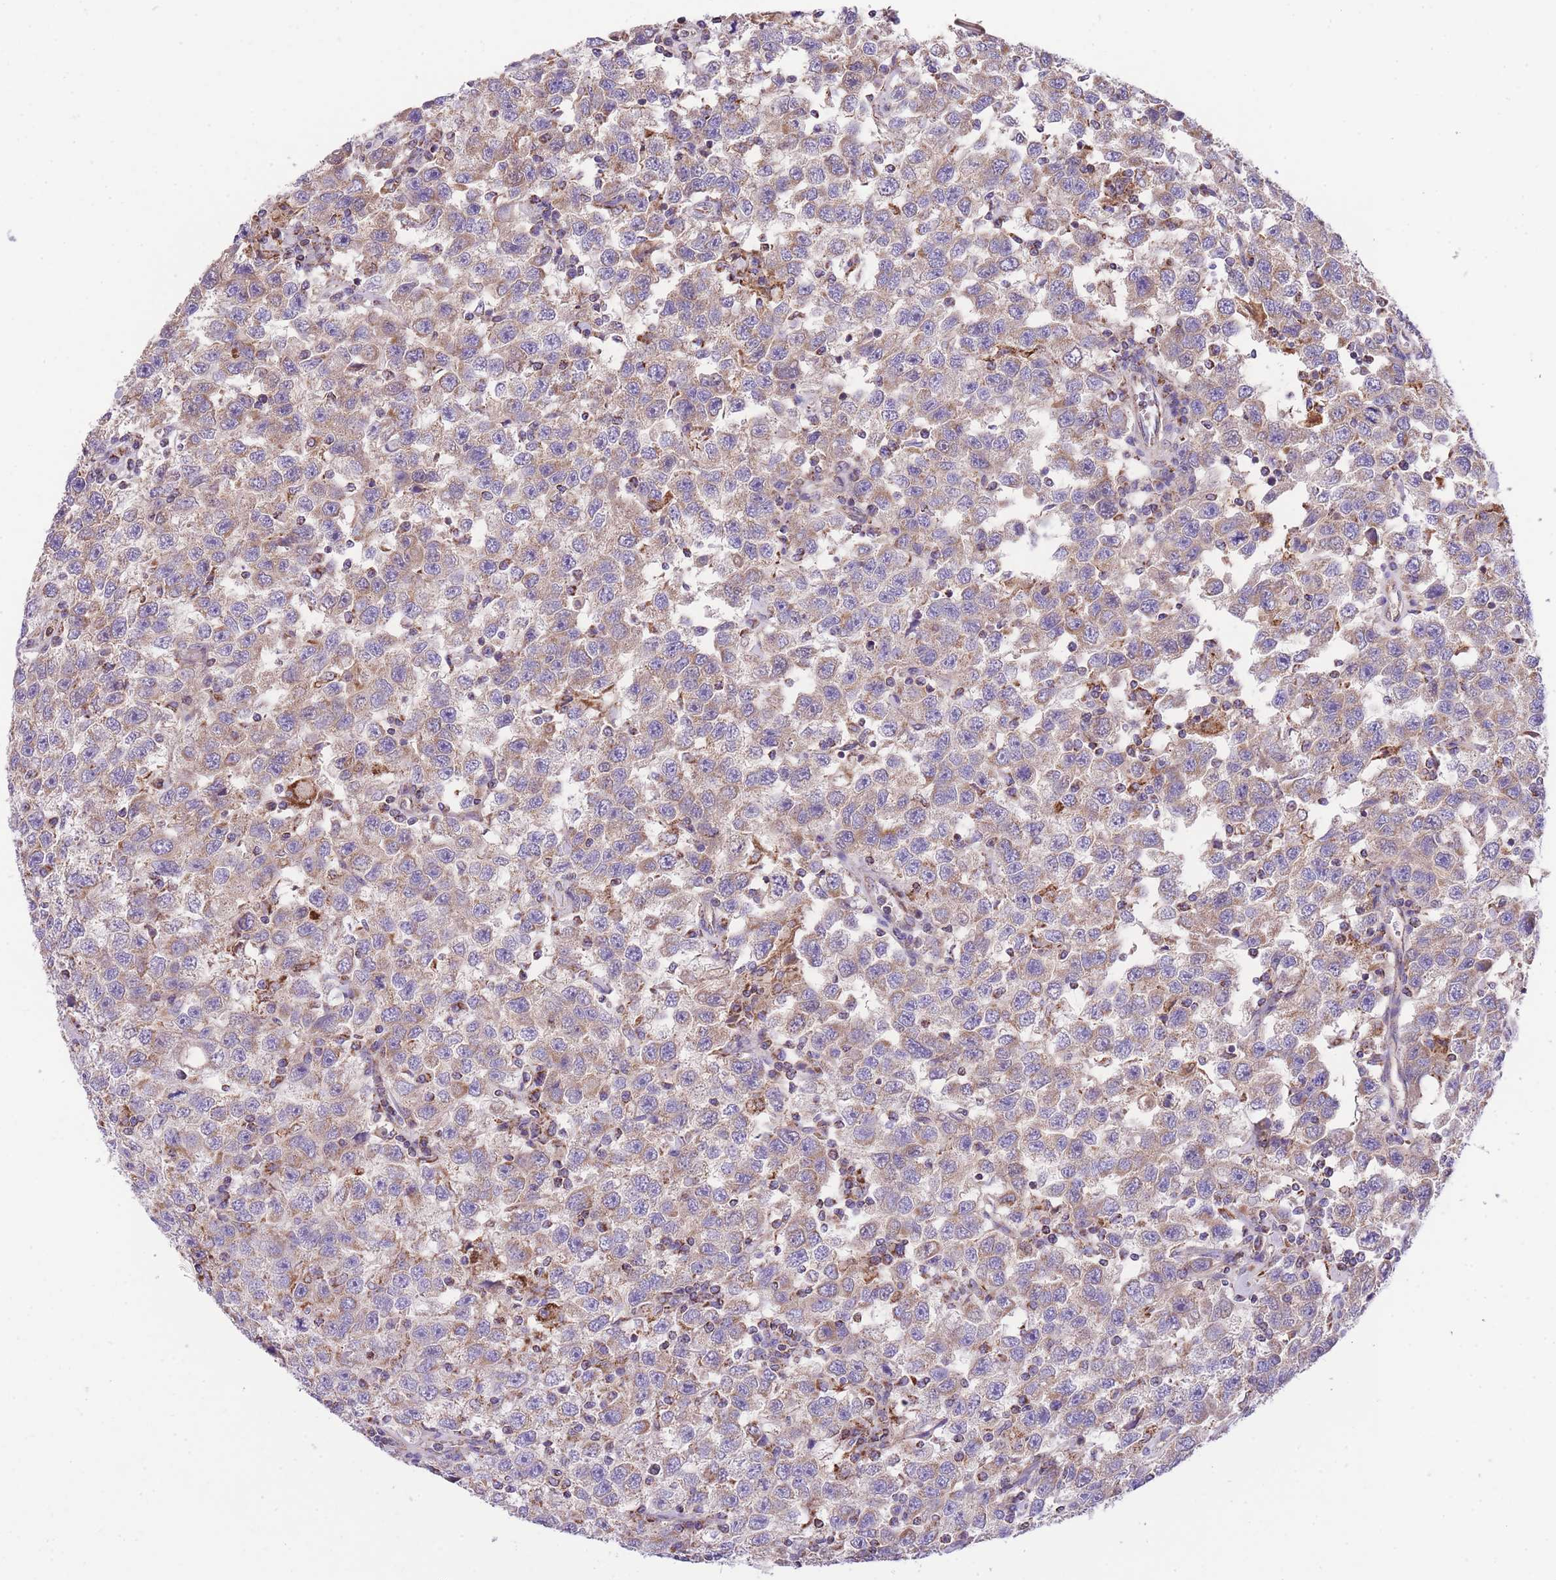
{"staining": {"intensity": "moderate", "quantity": "25%-75%", "location": "cytoplasmic/membranous"}, "tissue": "testis cancer", "cell_type": "Tumor cells", "image_type": "cancer", "snomed": [{"axis": "morphology", "description": "Seminoma, NOS"}, {"axis": "topography", "description": "Testis"}], "caption": "Brown immunohistochemical staining in human testis cancer (seminoma) displays moderate cytoplasmic/membranous expression in approximately 25%-75% of tumor cells.", "gene": "ST3GAL3", "patient": {"sex": "male", "age": 41}}